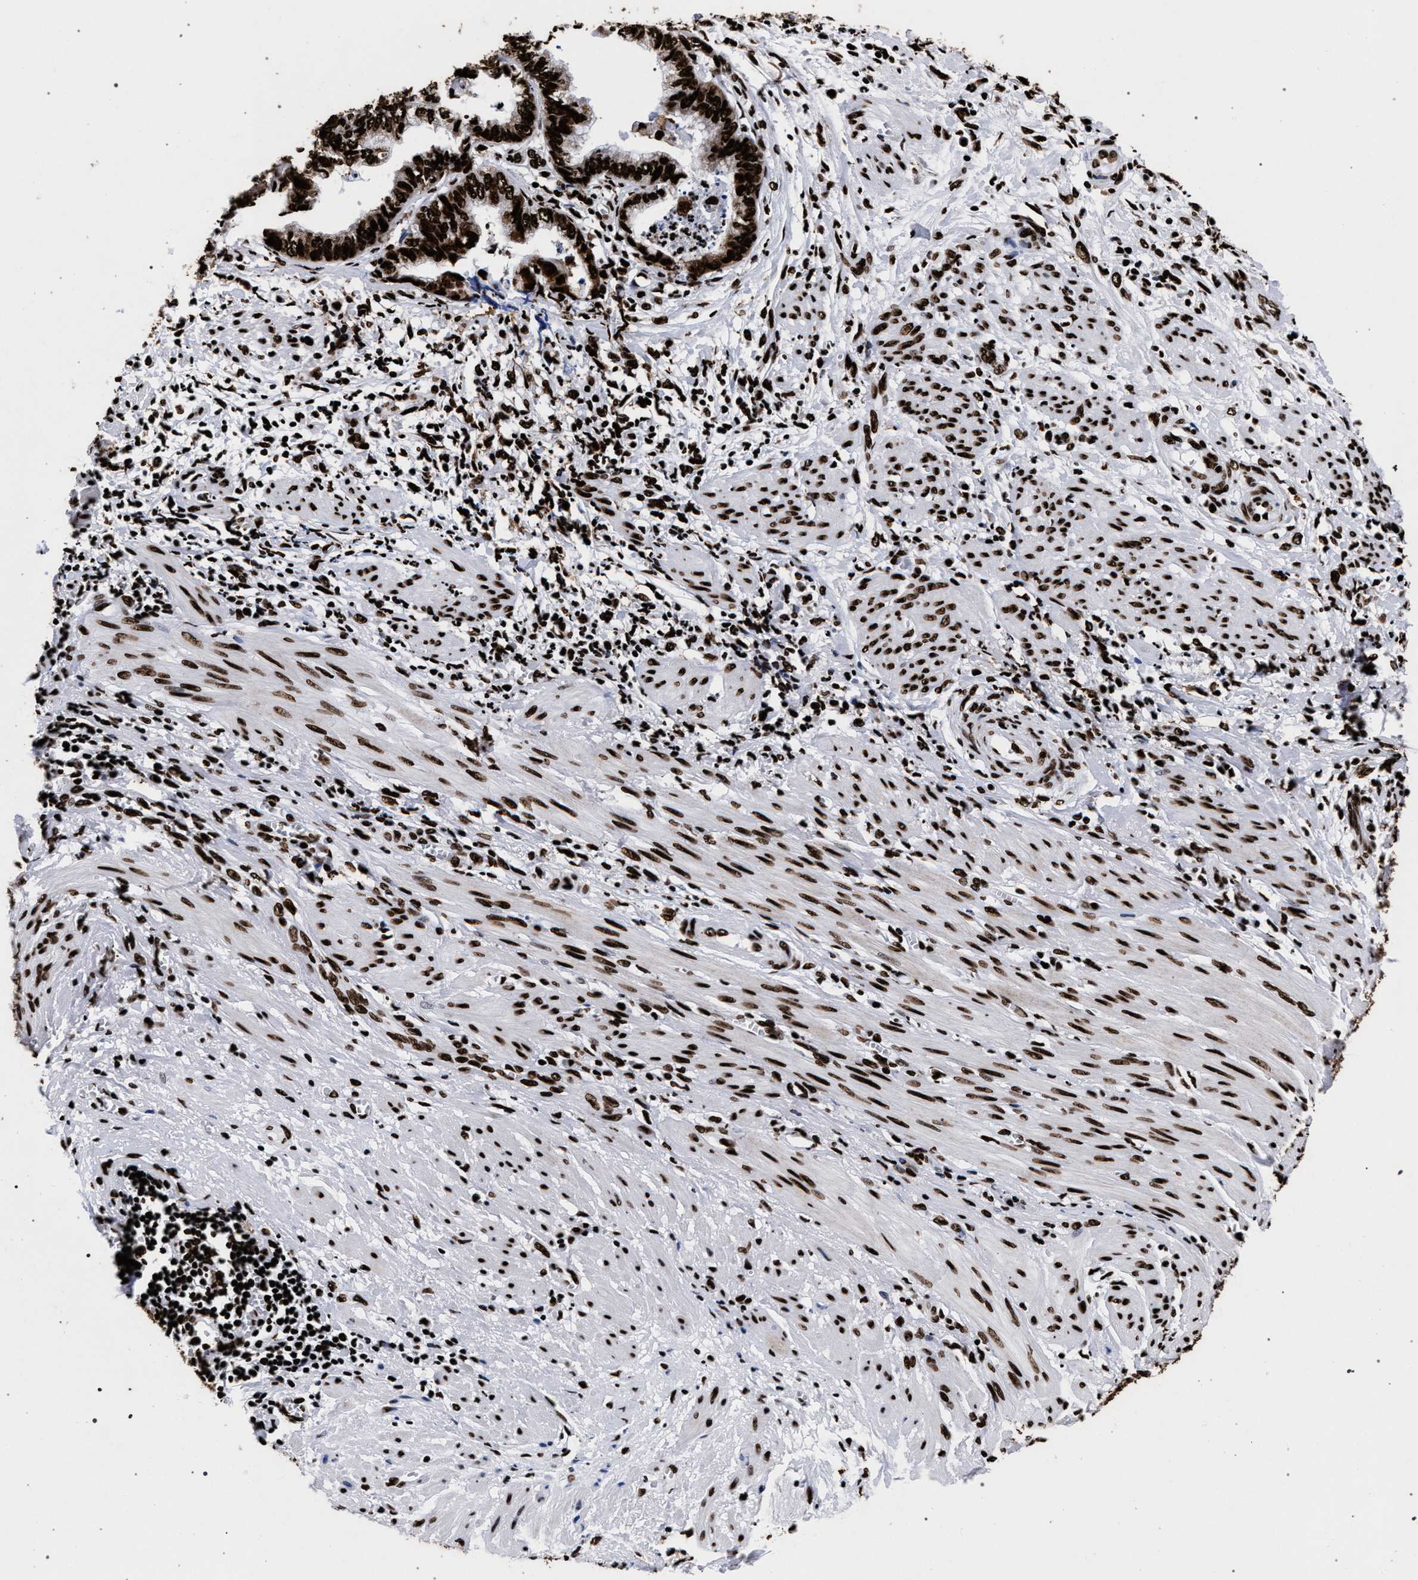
{"staining": {"intensity": "strong", "quantity": ">75%", "location": "cytoplasmic/membranous,nuclear"}, "tissue": "endometrial cancer", "cell_type": "Tumor cells", "image_type": "cancer", "snomed": [{"axis": "morphology", "description": "Necrosis, NOS"}, {"axis": "morphology", "description": "Adenocarcinoma, NOS"}, {"axis": "topography", "description": "Endometrium"}], "caption": "The photomicrograph demonstrates staining of endometrial cancer (adenocarcinoma), revealing strong cytoplasmic/membranous and nuclear protein staining (brown color) within tumor cells.", "gene": "HNRNPA1", "patient": {"sex": "female", "age": 79}}